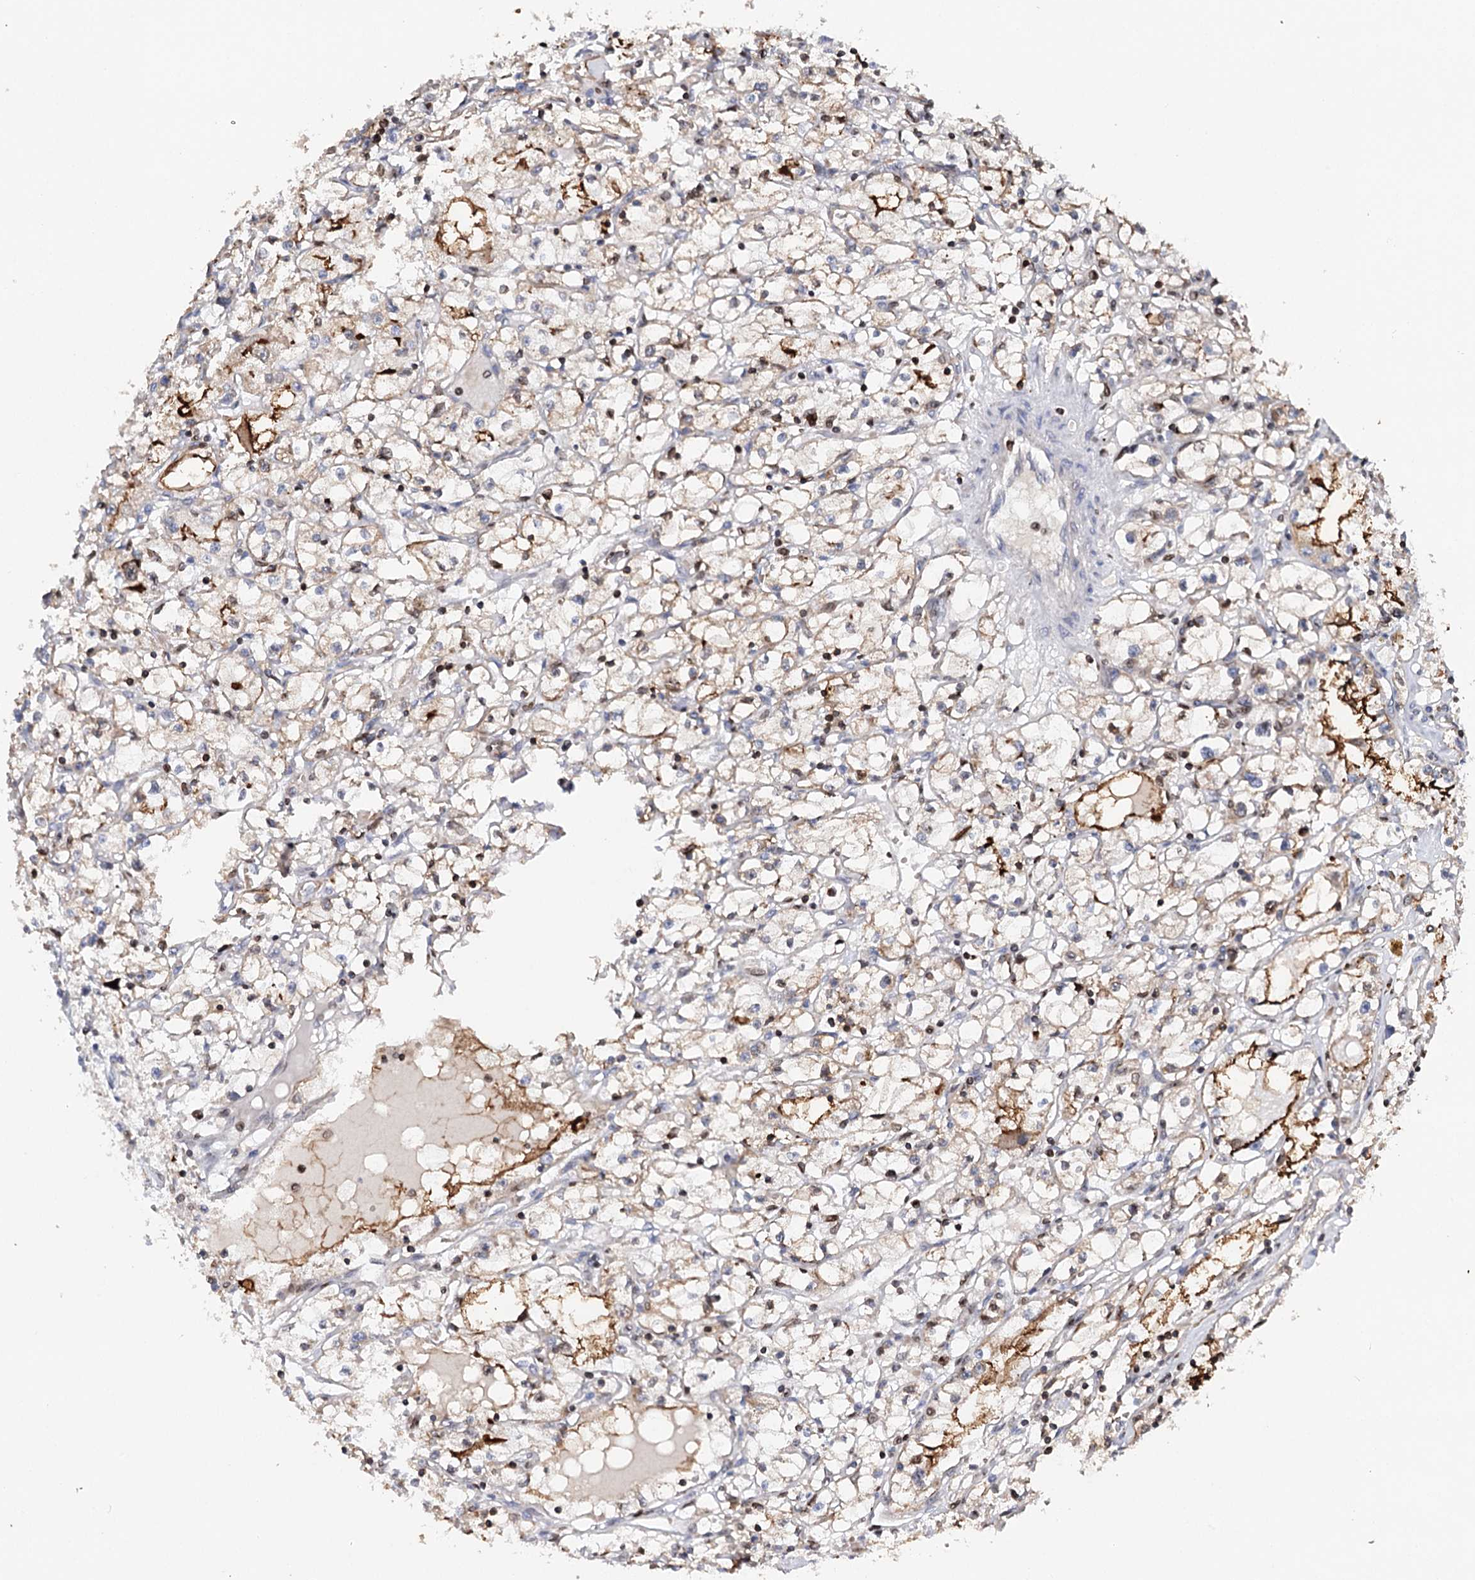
{"staining": {"intensity": "moderate", "quantity": "<25%", "location": "cytoplasmic/membranous"}, "tissue": "renal cancer", "cell_type": "Tumor cells", "image_type": "cancer", "snomed": [{"axis": "morphology", "description": "Adenocarcinoma, NOS"}, {"axis": "topography", "description": "Kidney"}], "caption": "Human adenocarcinoma (renal) stained with a protein marker exhibits moderate staining in tumor cells.", "gene": "CFAP46", "patient": {"sex": "male", "age": 56}}